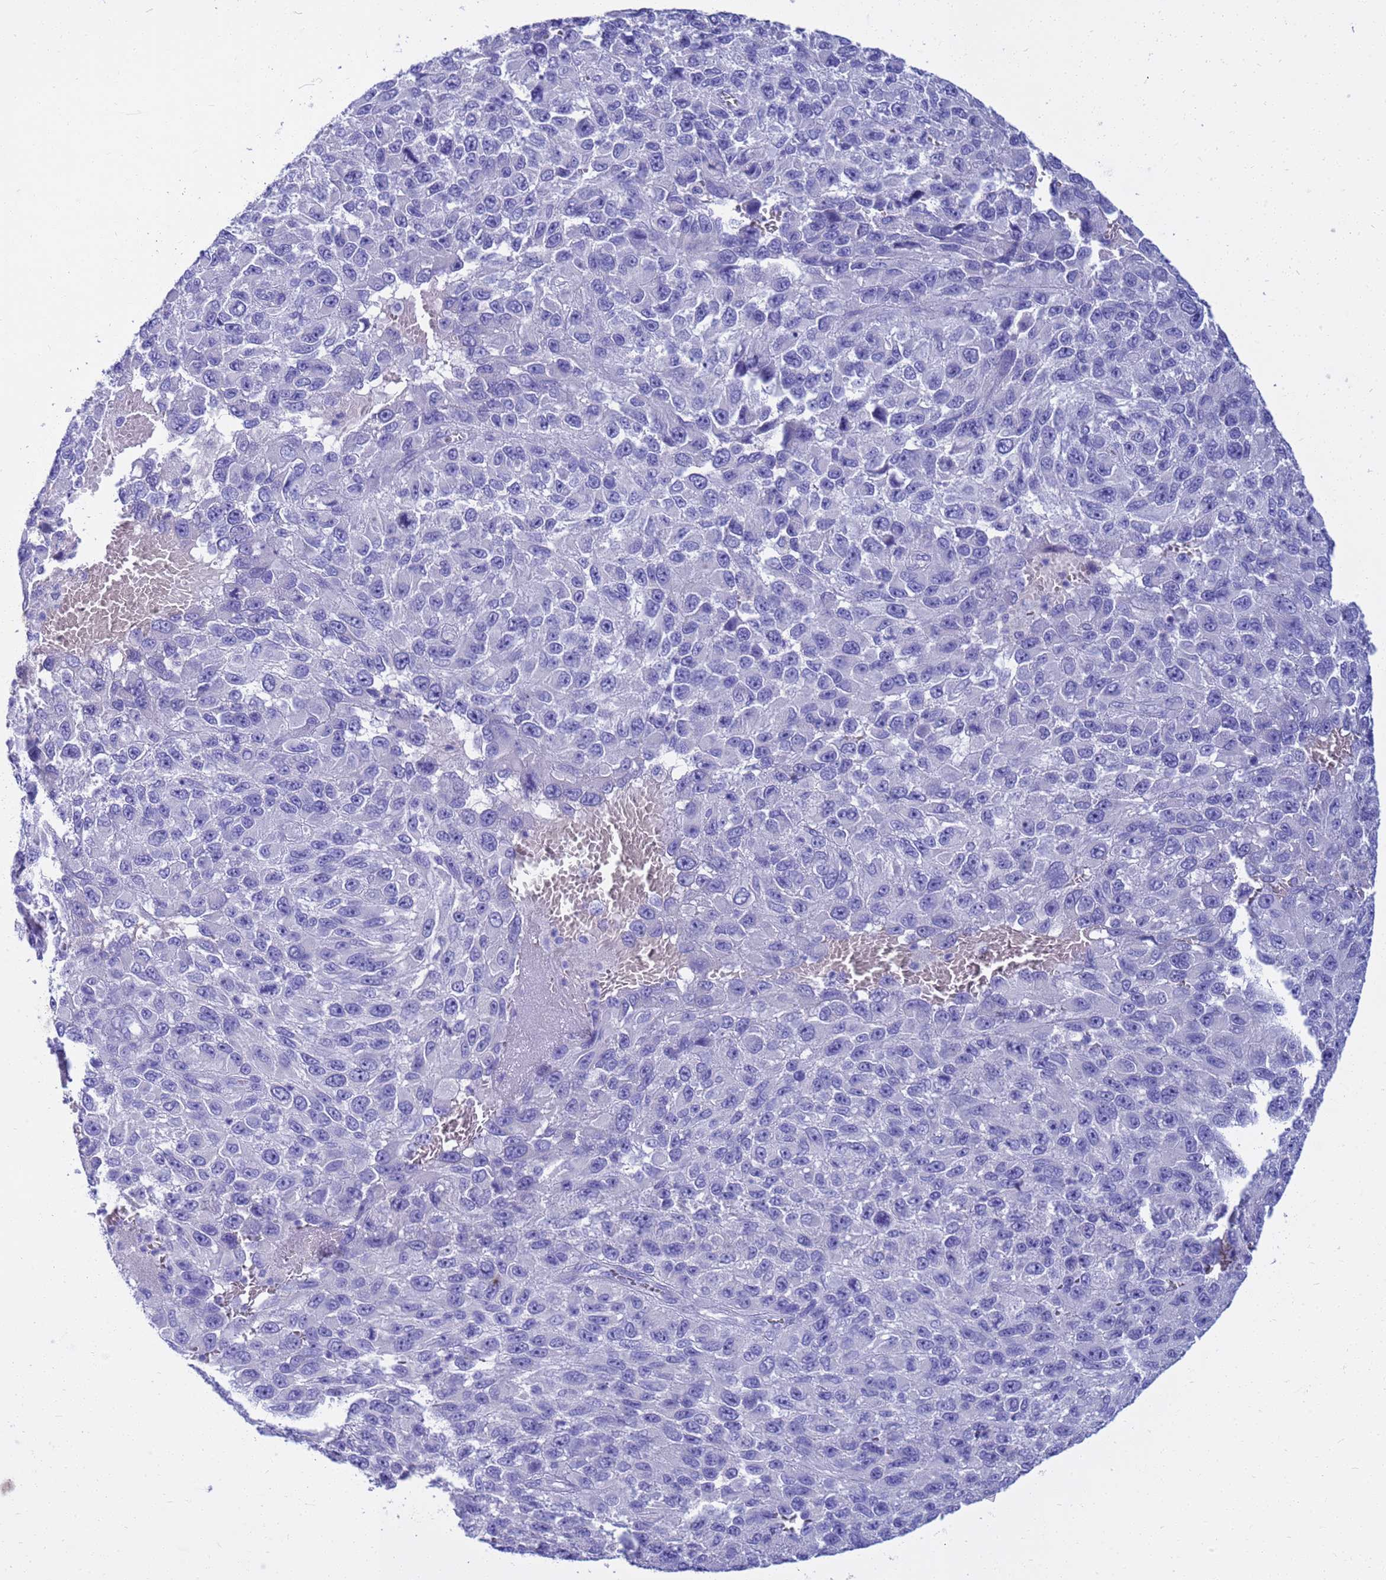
{"staining": {"intensity": "negative", "quantity": "none", "location": "none"}, "tissue": "melanoma", "cell_type": "Tumor cells", "image_type": "cancer", "snomed": [{"axis": "morphology", "description": "Normal tissue, NOS"}, {"axis": "morphology", "description": "Malignant melanoma, NOS"}, {"axis": "topography", "description": "Skin"}], "caption": "DAB (3,3'-diaminobenzidine) immunohistochemical staining of melanoma exhibits no significant staining in tumor cells.", "gene": "SYCN", "patient": {"sex": "female", "age": 96}}